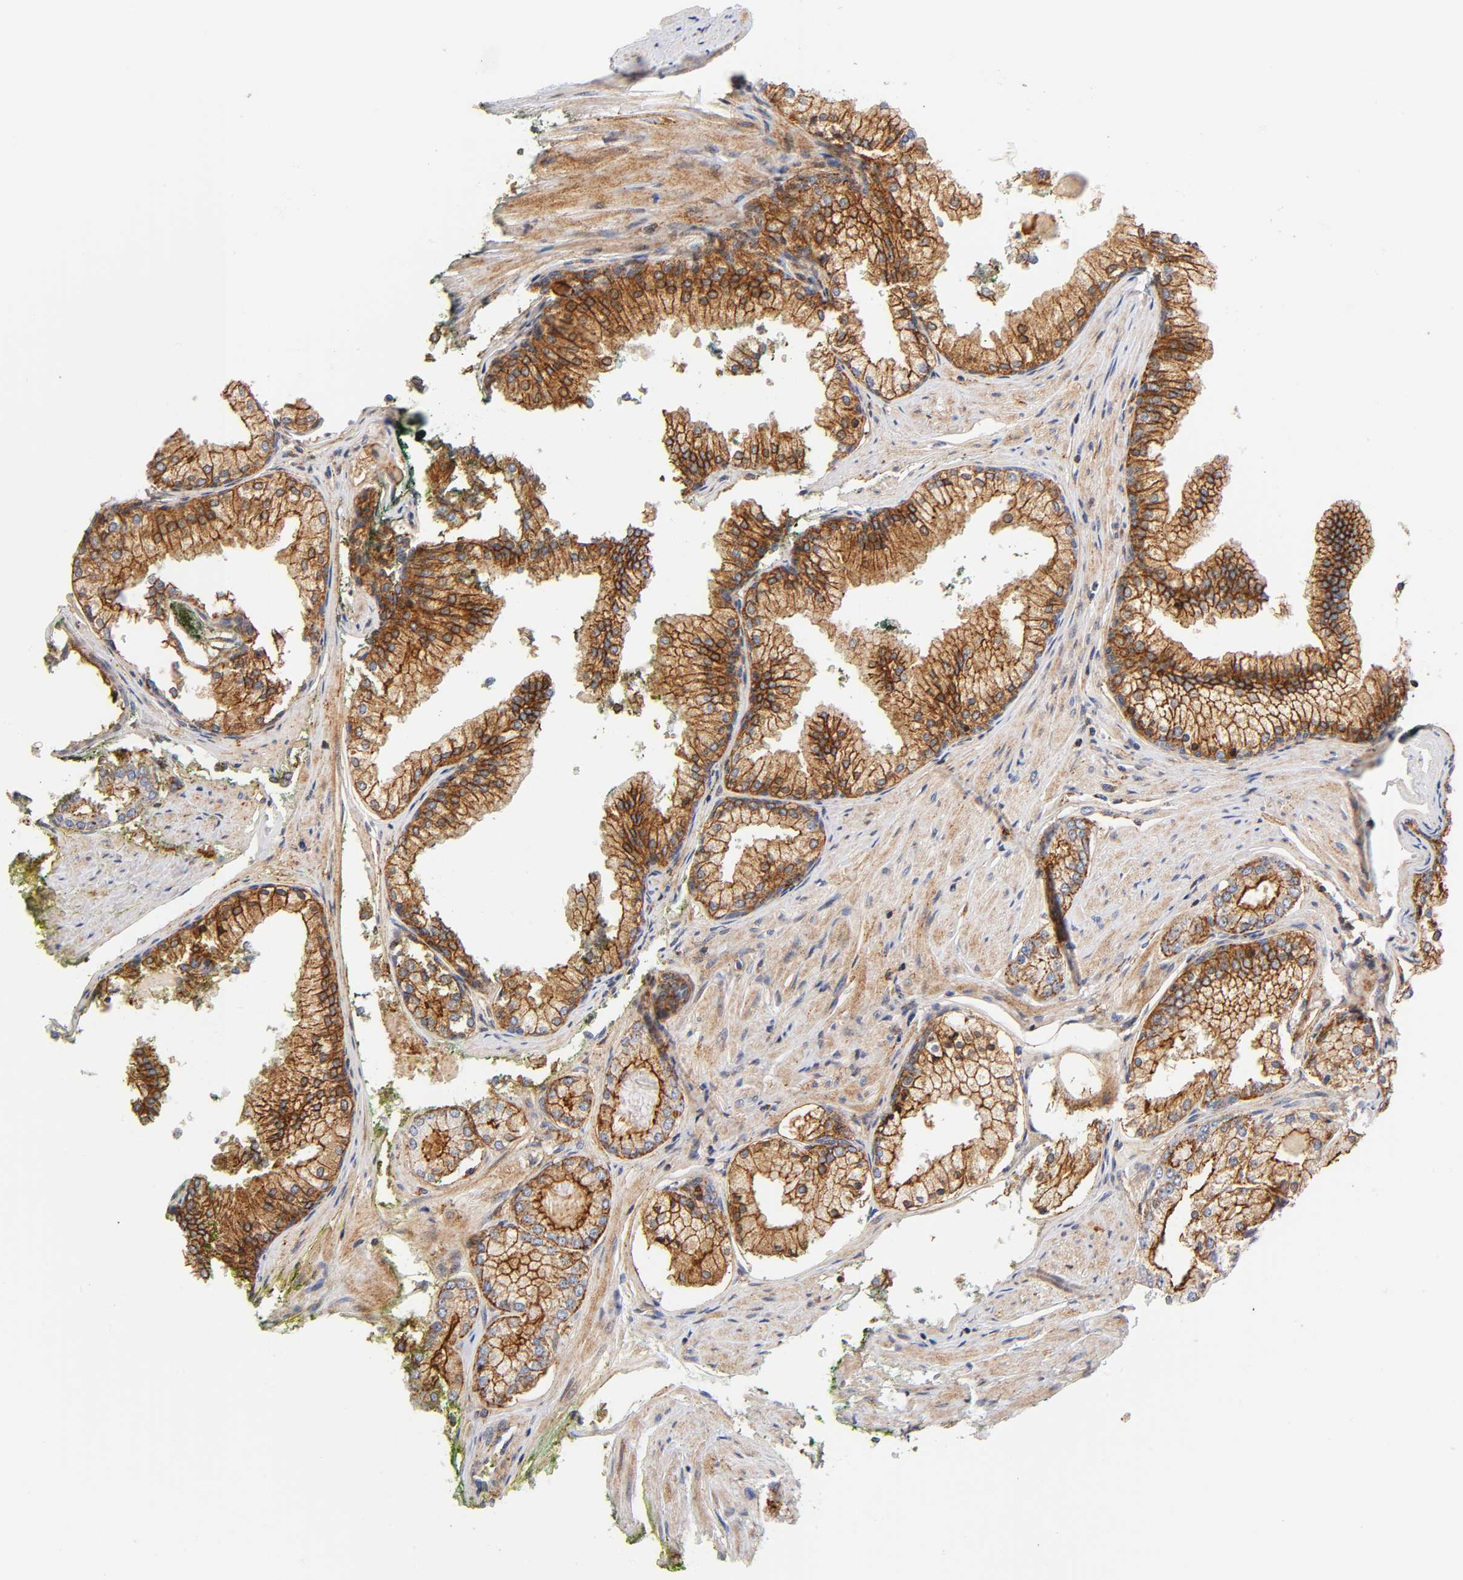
{"staining": {"intensity": "moderate", "quantity": ">75%", "location": "cytoplasmic/membranous,nuclear"}, "tissue": "prostate cancer", "cell_type": "Tumor cells", "image_type": "cancer", "snomed": [{"axis": "morphology", "description": "Adenocarcinoma, Low grade"}, {"axis": "topography", "description": "Prostate"}], "caption": "Immunohistochemistry image of prostate cancer (adenocarcinoma (low-grade)) stained for a protein (brown), which reveals medium levels of moderate cytoplasmic/membranous and nuclear positivity in about >75% of tumor cells.", "gene": "ANXA7", "patient": {"sex": "male", "age": 71}}